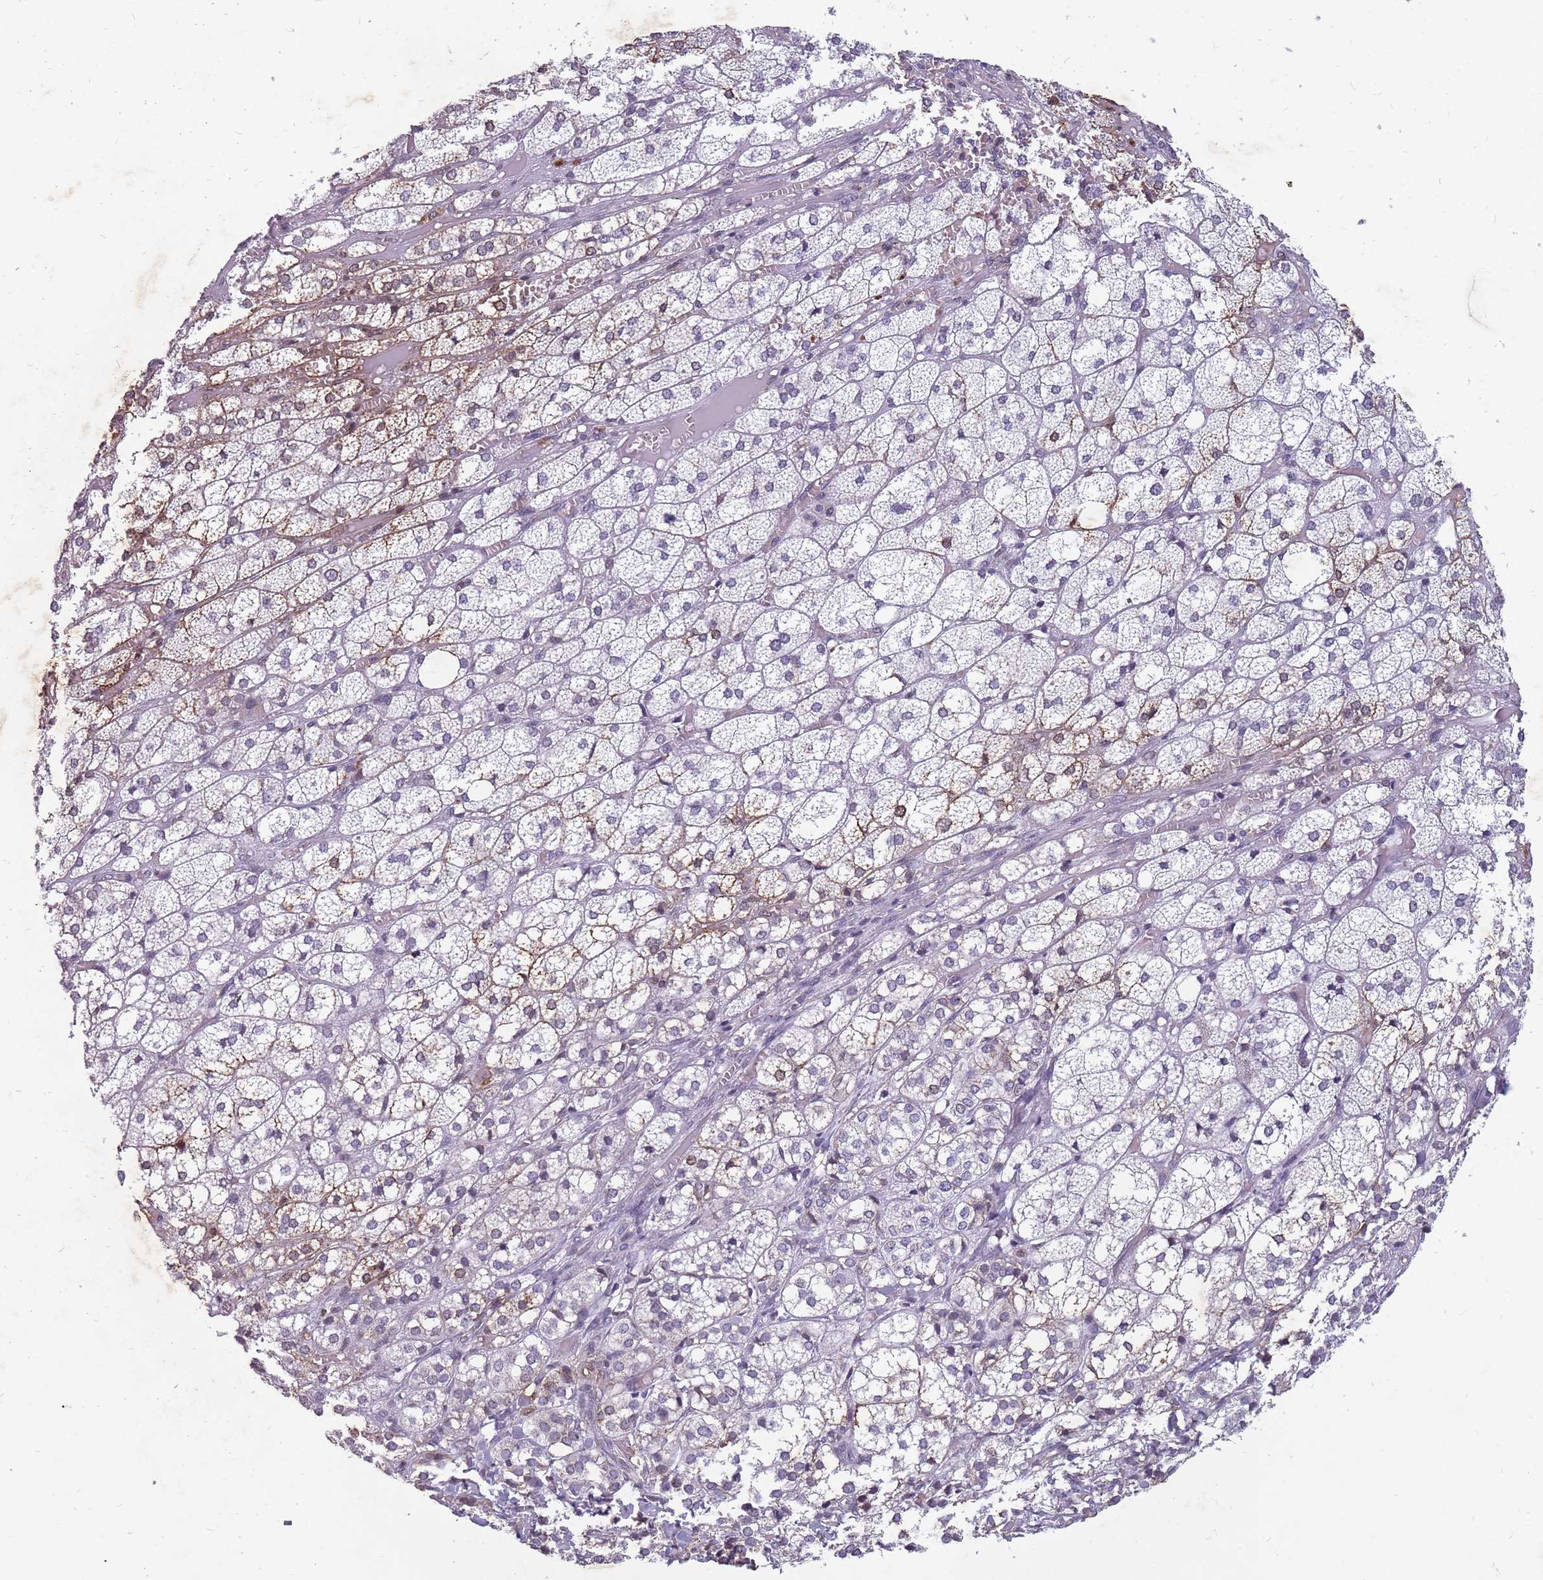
{"staining": {"intensity": "weak", "quantity": "<25%", "location": "nuclear"}, "tissue": "adrenal gland", "cell_type": "Glandular cells", "image_type": "normal", "snomed": [{"axis": "morphology", "description": "Normal tissue, NOS"}, {"axis": "topography", "description": "Adrenal gland"}], "caption": "DAB (3,3'-diaminobenzidine) immunohistochemical staining of benign human adrenal gland displays no significant expression in glandular cells.", "gene": "NEK6", "patient": {"sex": "female", "age": 61}}